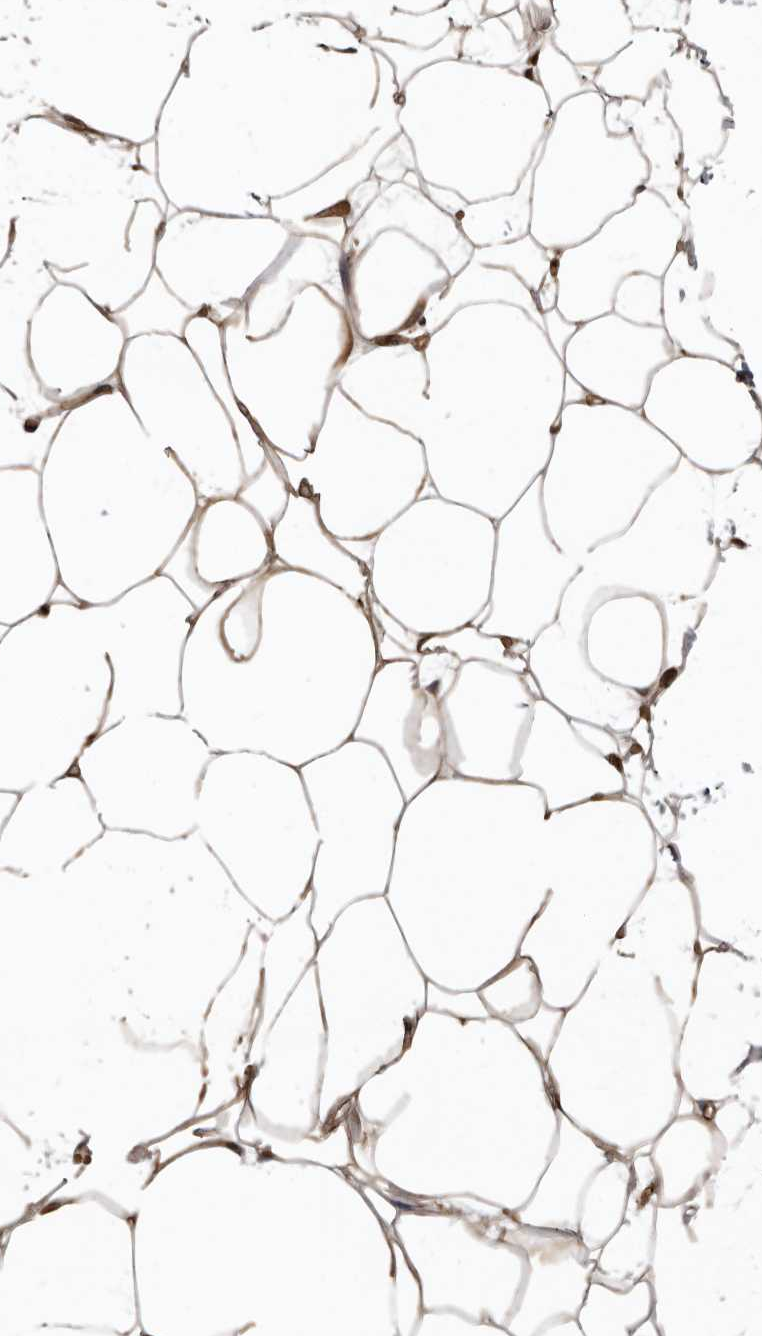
{"staining": {"intensity": "moderate", "quantity": ">75%", "location": "cytoplasmic/membranous"}, "tissue": "adipose tissue", "cell_type": "Adipocytes", "image_type": "normal", "snomed": [{"axis": "morphology", "description": "Normal tissue, NOS"}, {"axis": "topography", "description": "Breast"}], "caption": "Immunohistochemistry staining of benign adipose tissue, which demonstrates medium levels of moderate cytoplasmic/membranous staining in about >75% of adipocytes indicating moderate cytoplasmic/membranous protein expression. The staining was performed using DAB (3,3'-diaminobenzidine) (brown) for protein detection and nuclei were counterstained in hematoxylin (blue).", "gene": "FGFR4", "patient": {"sex": "female", "age": 23}}